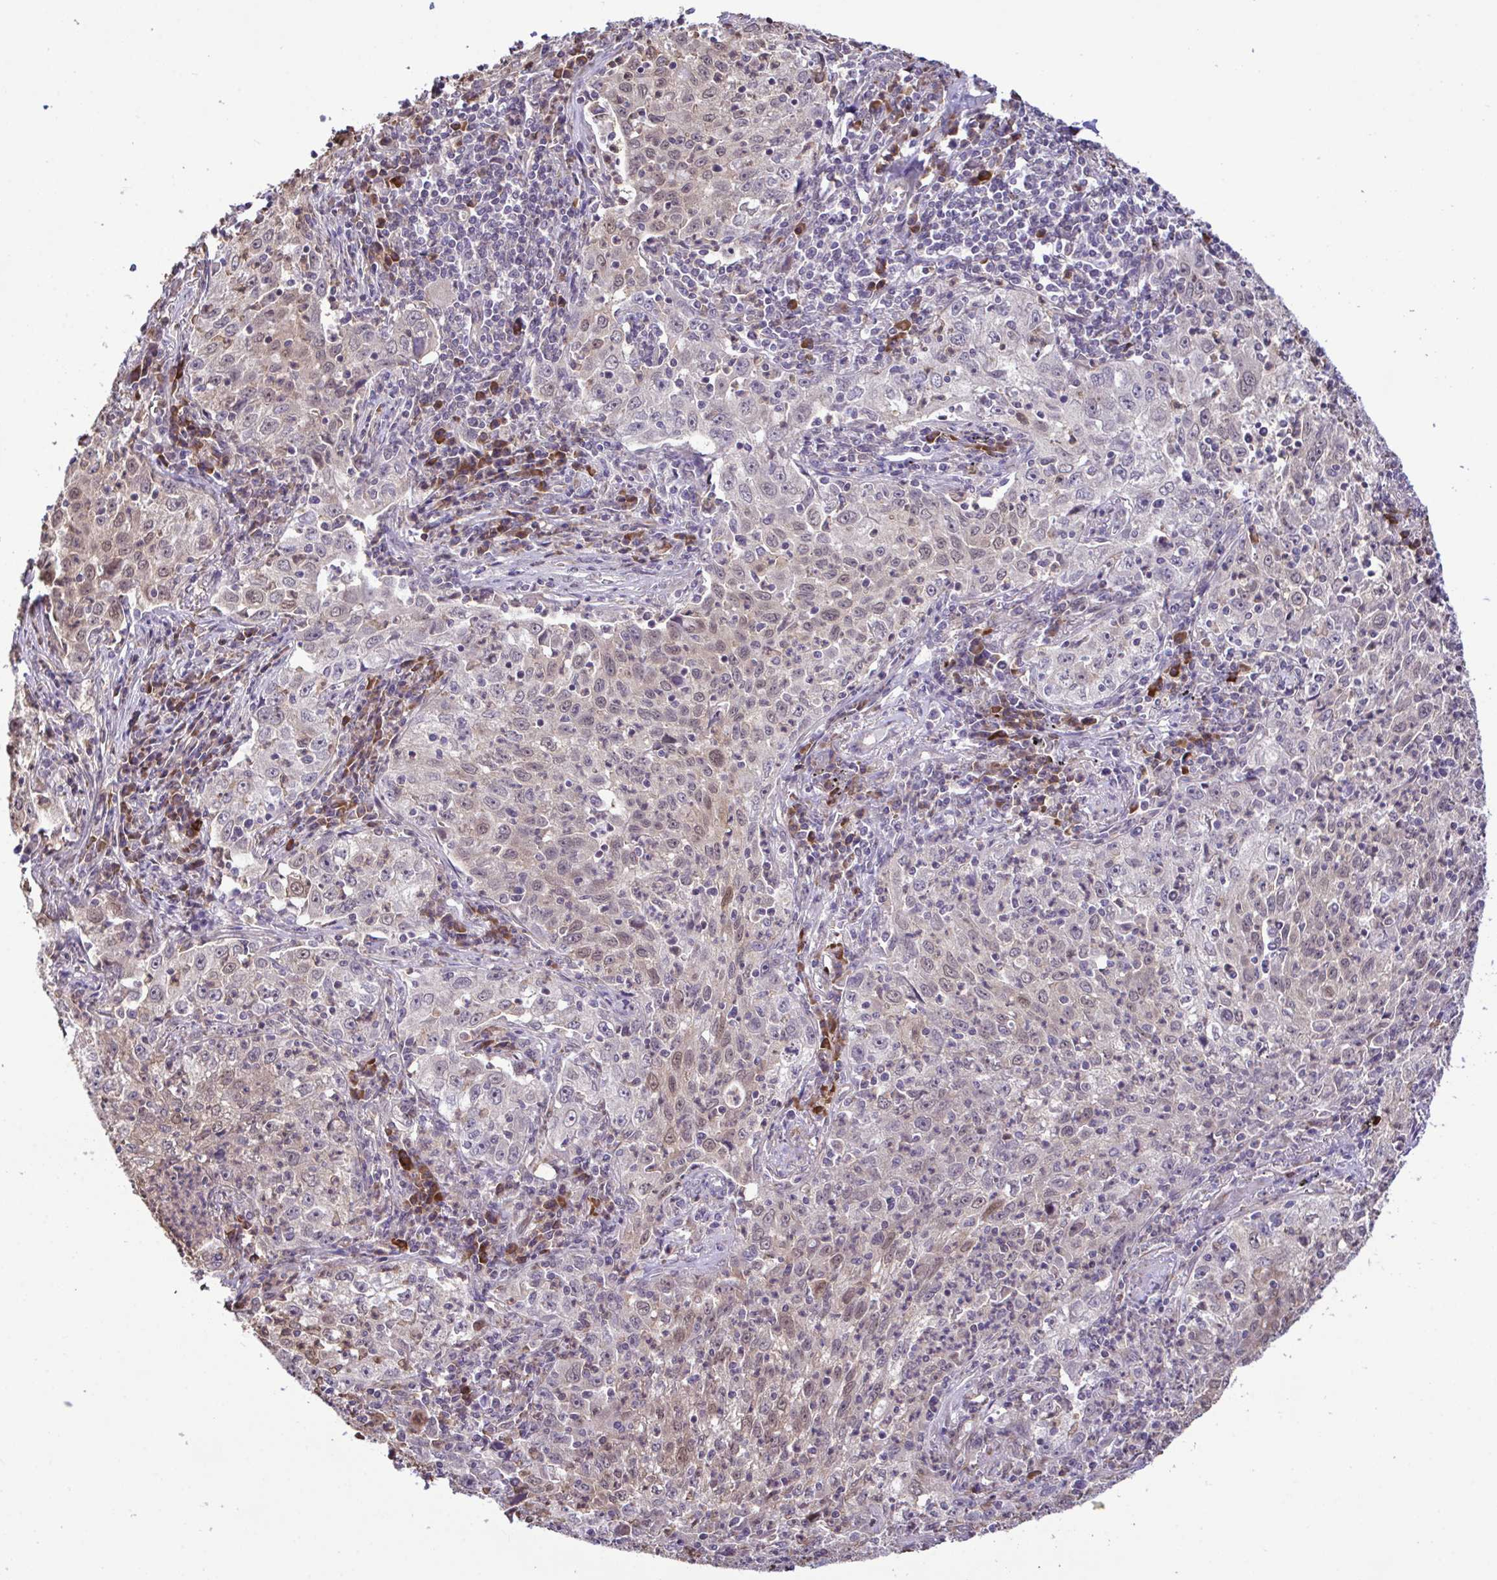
{"staining": {"intensity": "moderate", "quantity": "<25%", "location": "cytoplasmic/membranous,nuclear"}, "tissue": "lung cancer", "cell_type": "Tumor cells", "image_type": "cancer", "snomed": [{"axis": "morphology", "description": "Squamous cell carcinoma, NOS"}, {"axis": "topography", "description": "Lung"}], "caption": "Immunohistochemistry (IHC) of human squamous cell carcinoma (lung) shows low levels of moderate cytoplasmic/membranous and nuclear expression in approximately <25% of tumor cells.", "gene": "CMPK1", "patient": {"sex": "male", "age": 71}}